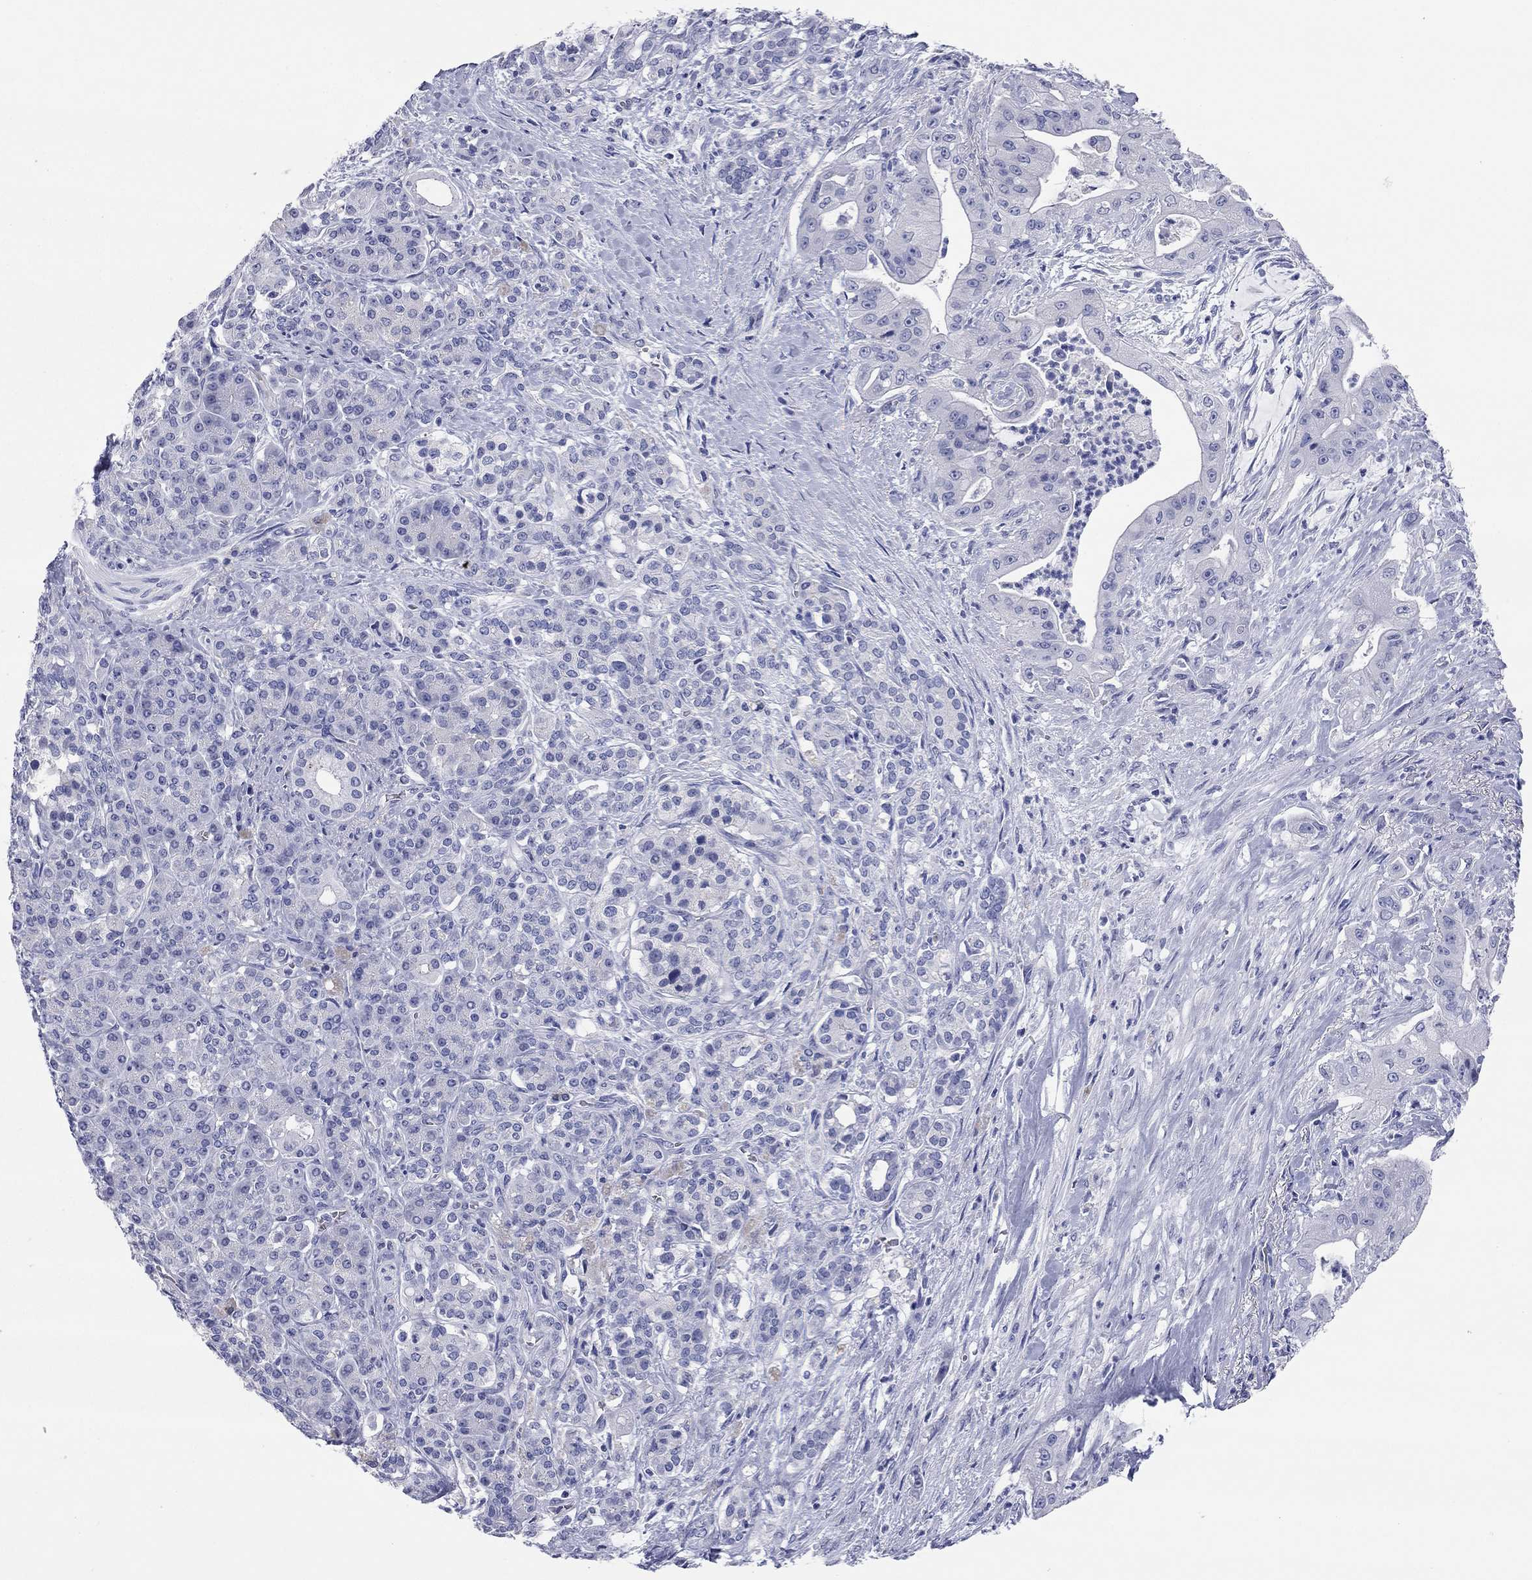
{"staining": {"intensity": "negative", "quantity": "none", "location": "none"}, "tissue": "pancreatic cancer", "cell_type": "Tumor cells", "image_type": "cancer", "snomed": [{"axis": "morphology", "description": "Normal tissue, NOS"}, {"axis": "morphology", "description": "Inflammation, NOS"}, {"axis": "morphology", "description": "Adenocarcinoma, NOS"}, {"axis": "topography", "description": "Pancreas"}], "caption": "Tumor cells are negative for protein expression in human pancreatic adenocarcinoma. Brightfield microscopy of immunohistochemistry stained with DAB (brown) and hematoxylin (blue), captured at high magnification.", "gene": "TMEM221", "patient": {"sex": "male", "age": 57}}